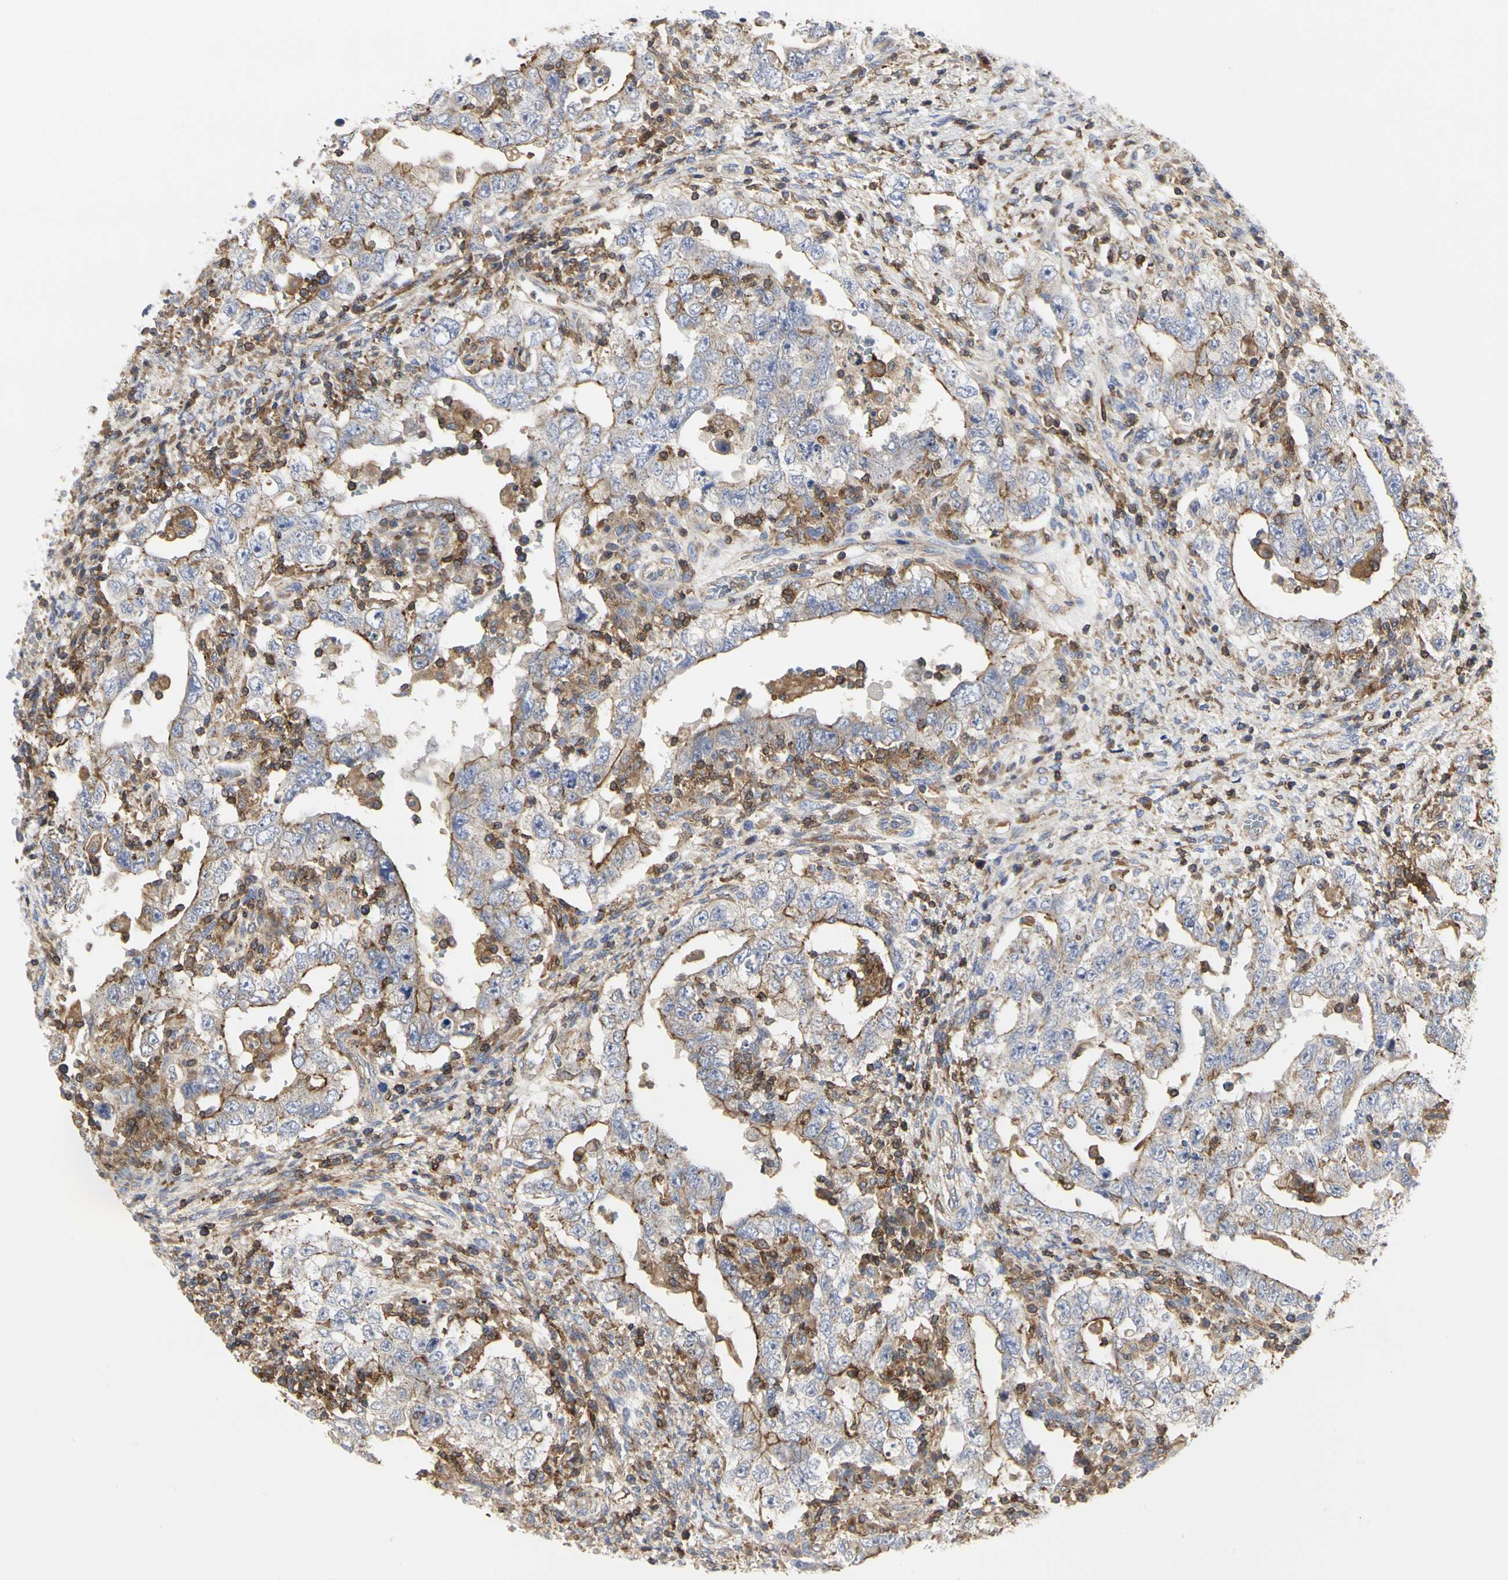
{"staining": {"intensity": "moderate", "quantity": "<25%", "location": "cytoplasmic/membranous"}, "tissue": "testis cancer", "cell_type": "Tumor cells", "image_type": "cancer", "snomed": [{"axis": "morphology", "description": "Carcinoma, Embryonal, NOS"}, {"axis": "topography", "description": "Testis"}], "caption": "This histopathology image shows immunohistochemistry staining of human testis embryonal carcinoma, with low moderate cytoplasmic/membranous expression in about <25% of tumor cells.", "gene": "NAPG", "patient": {"sex": "male", "age": 26}}